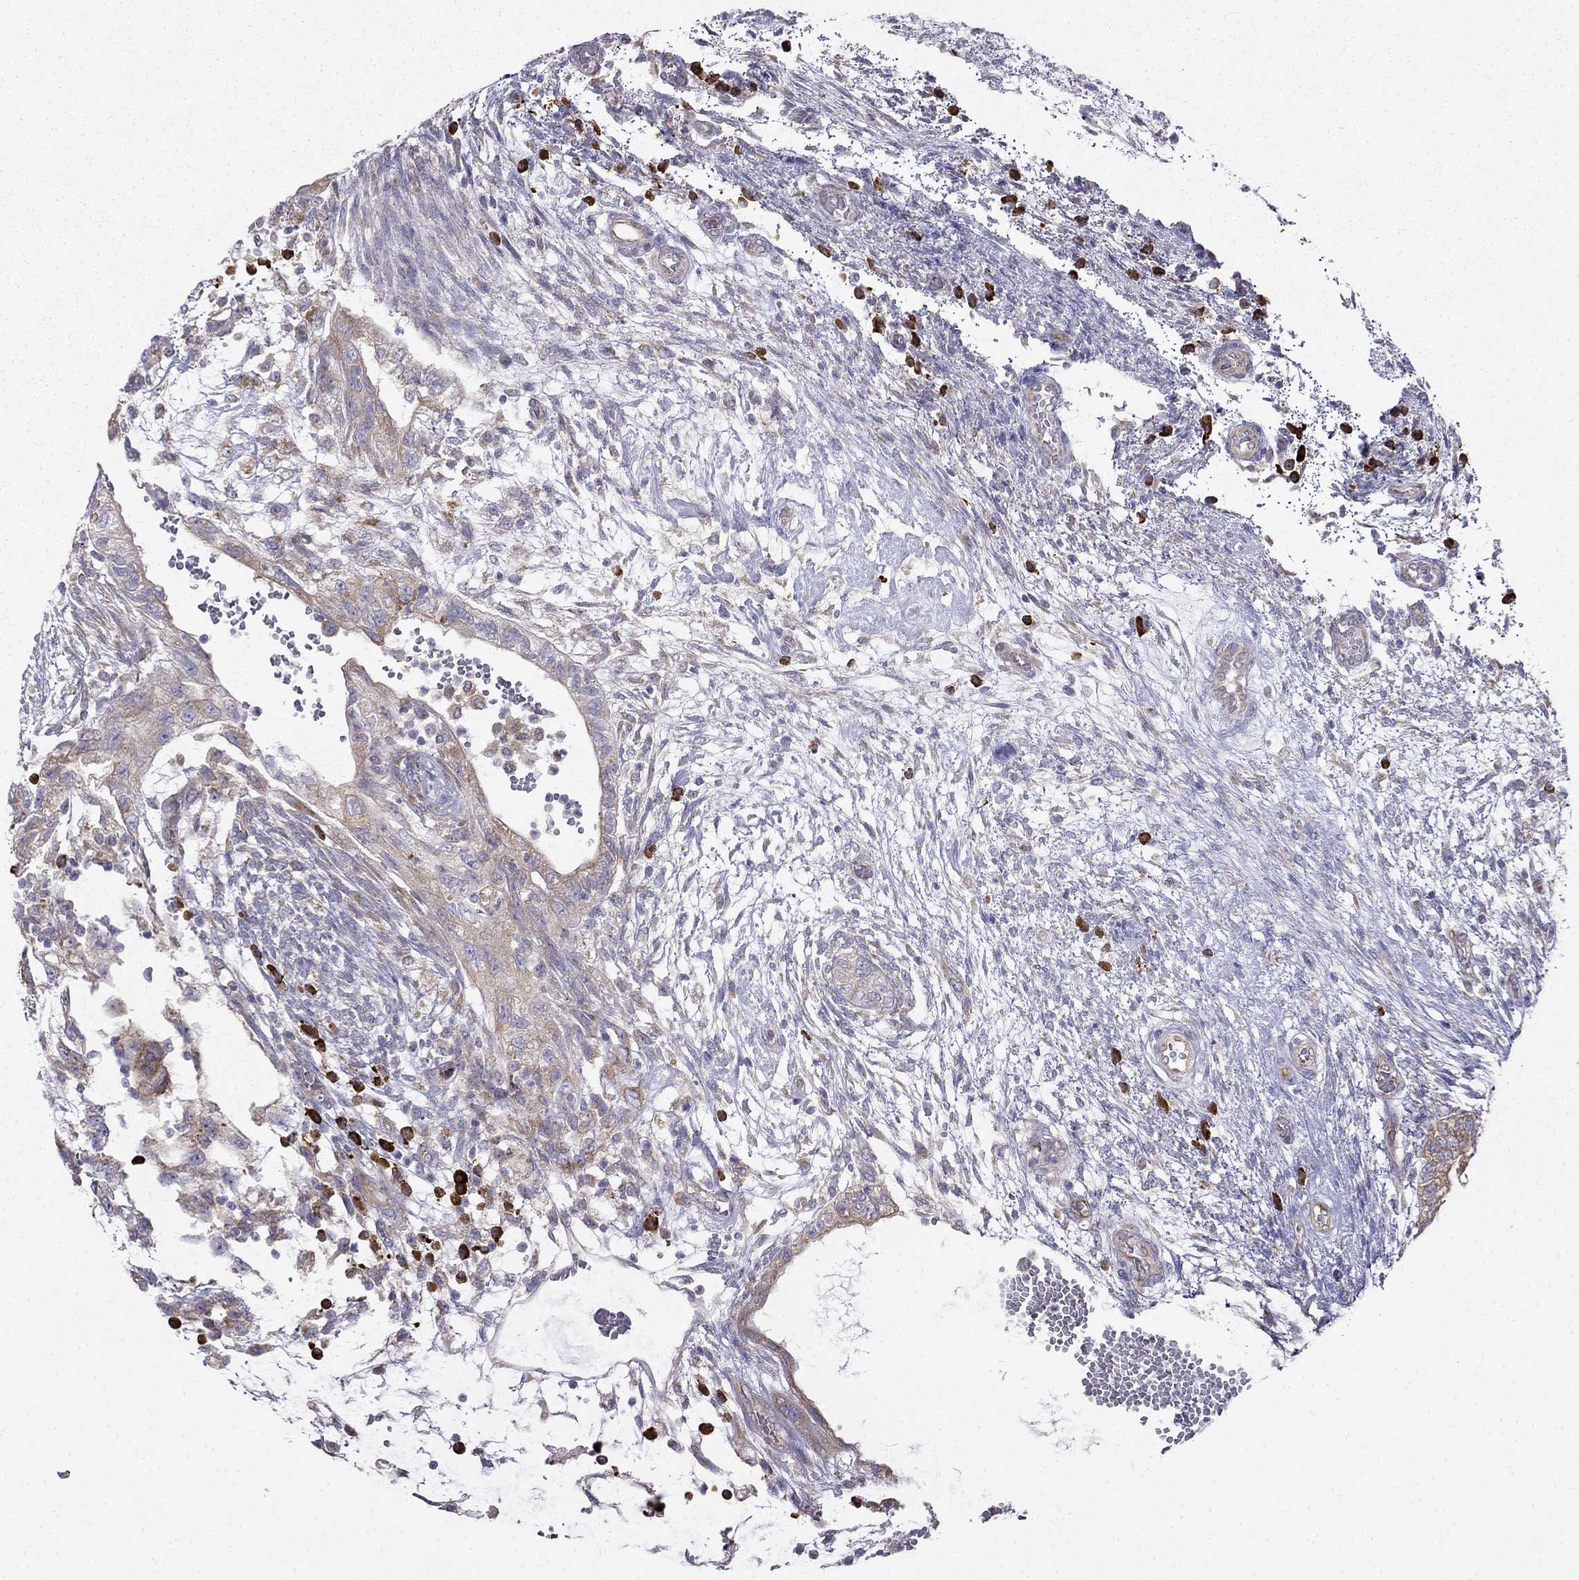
{"staining": {"intensity": "moderate", "quantity": ">75%", "location": "cytoplasmic/membranous"}, "tissue": "testis cancer", "cell_type": "Tumor cells", "image_type": "cancer", "snomed": [{"axis": "morphology", "description": "Normal tissue, NOS"}, {"axis": "morphology", "description": "Carcinoma, Embryonal, NOS"}, {"axis": "topography", "description": "Testis"}, {"axis": "topography", "description": "Epididymis"}], "caption": "A high-resolution micrograph shows IHC staining of embryonal carcinoma (testis), which demonstrates moderate cytoplasmic/membranous positivity in approximately >75% of tumor cells. Using DAB (brown) and hematoxylin (blue) stains, captured at high magnification using brightfield microscopy.", "gene": "LONRF2", "patient": {"sex": "male", "age": 32}}